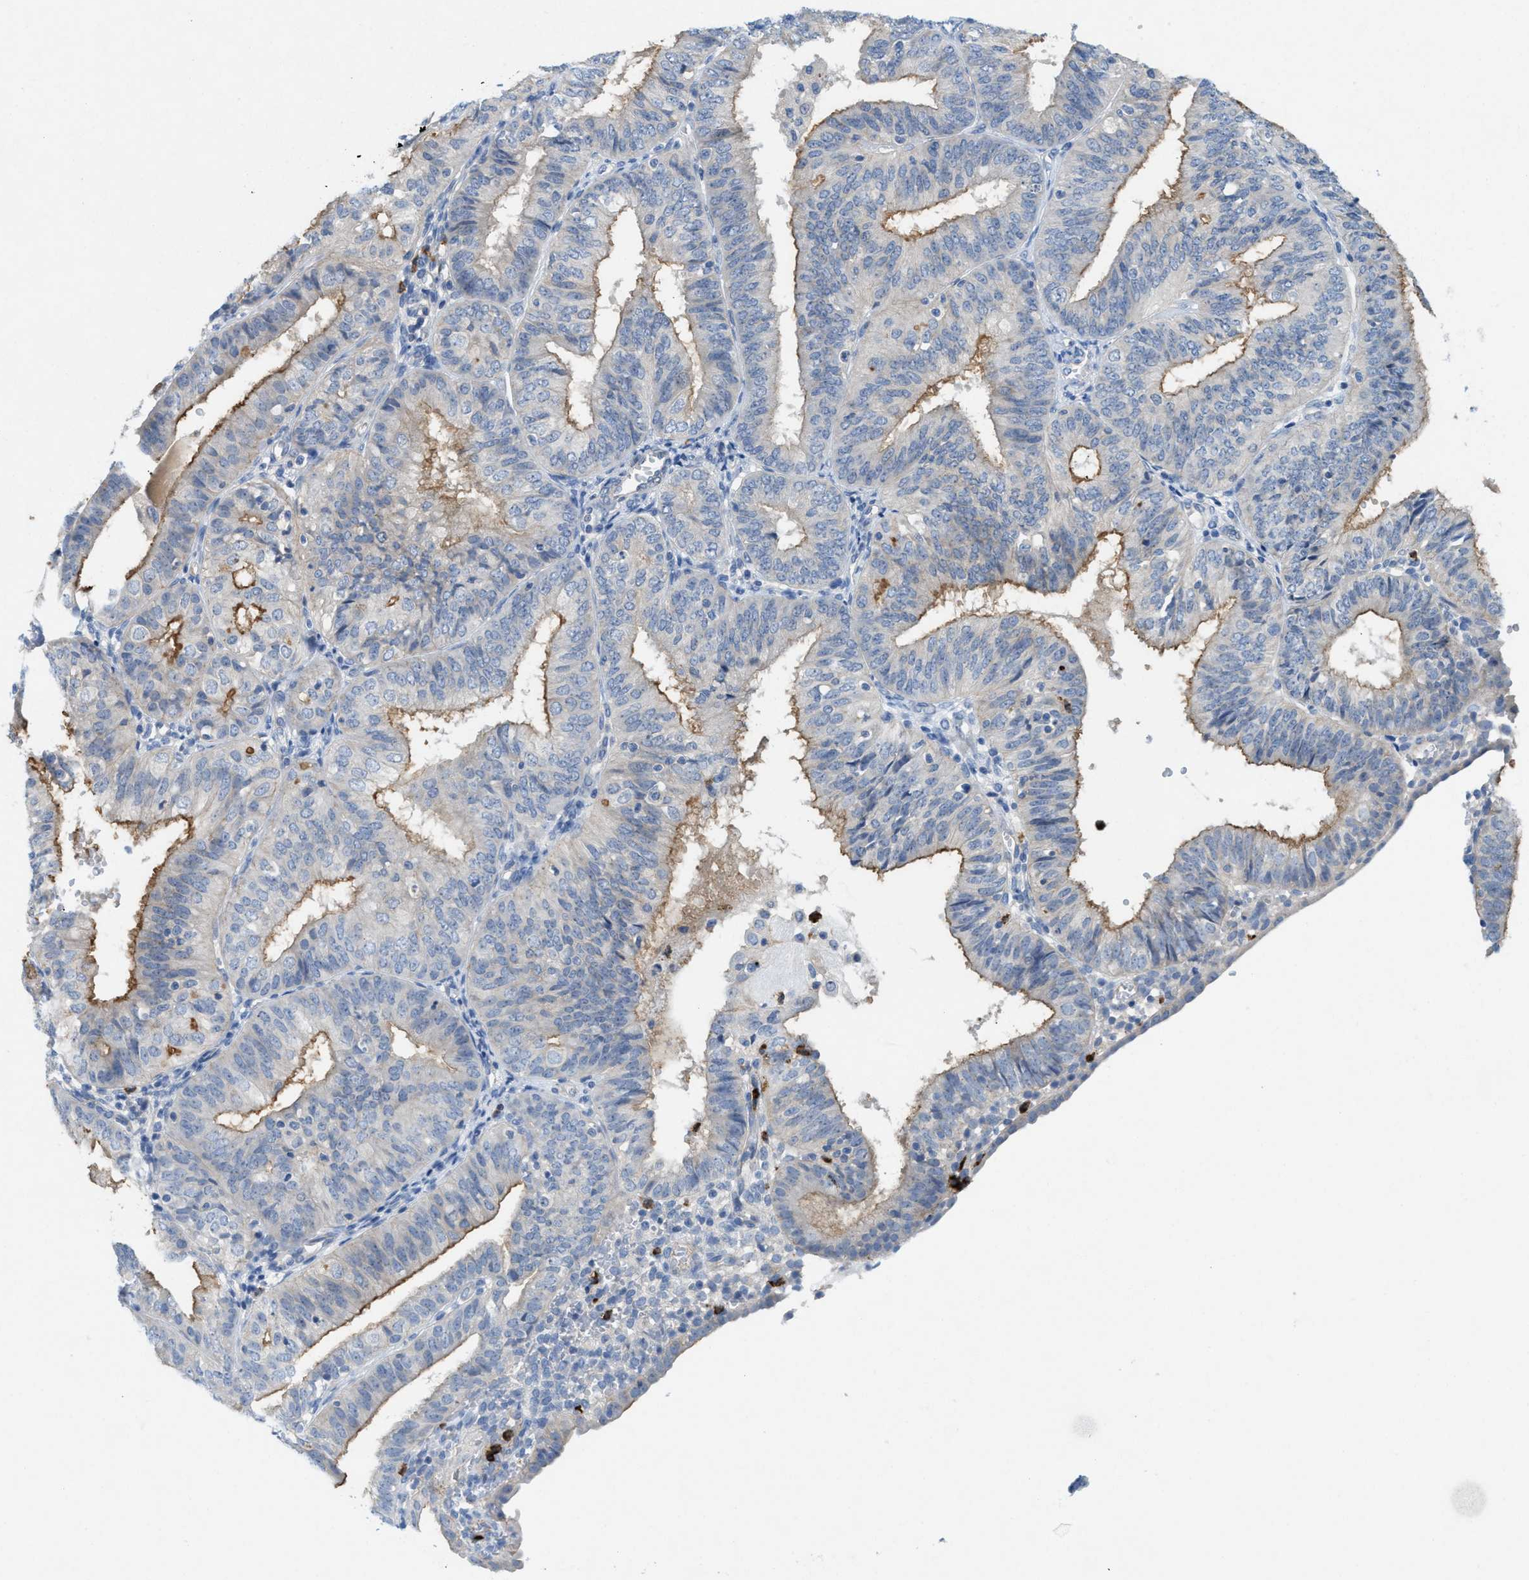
{"staining": {"intensity": "moderate", "quantity": "25%-75%", "location": "cytoplasmic/membranous"}, "tissue": "endometrial cancer", "cell_type": "Tumor cells", "image_type": "cancer", "snomed": [{"axis": "morphology", "description": "Adenocarcinoma, NOS"}, {"axis": "topography", "description": "Endometrium"}], "caption": "This histopathology image displays endometrial adenocarcinoma stained with immunohistochemistry (IHC) to label a protein in brown. The cytoplasmic/membranous of tumor cells show moderate positivity for the protein. Nuclei are counter-stained blue.", "gene": "CMTM1", "patient": {"sex": "female", "age": 58}}